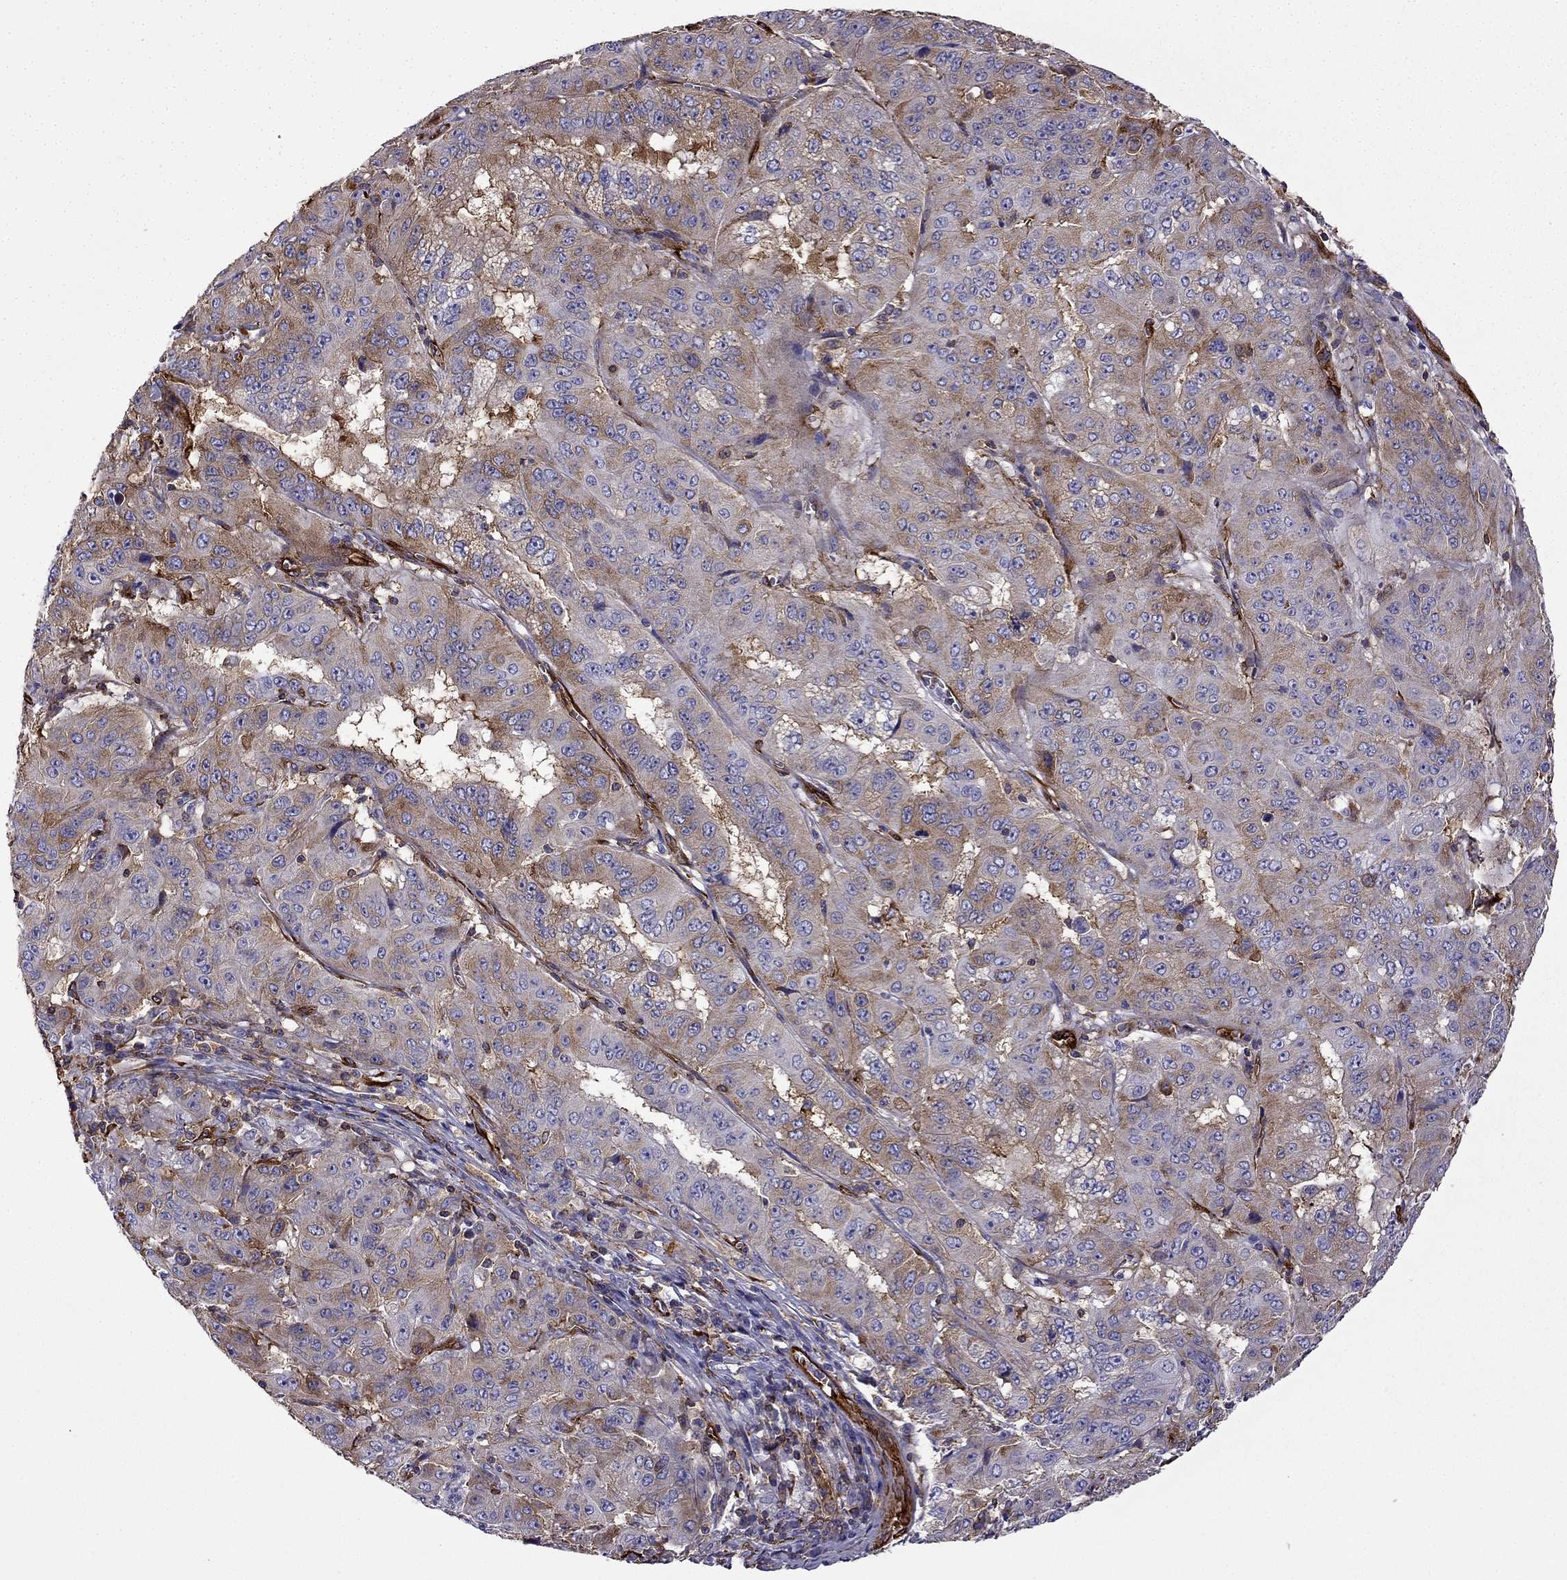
{"staining": {"intensity": "moderate", "quantity": ">75%", "location": "cytoplasmic/membranous"}, "tissue": "pancreatic cancer", "cell_type": "Tumor cells", "image_type": "cancer", "snomed": [{"axis": "morphology", "description": "Adenocarcinoma, NOS"}, {"axis": "topography", "description": "Pancreas"}], "caption": "Approximately >75% of tumor cells in pancreatic cancer show moderate cytoplasmic/membranous protein positivity as visualized by brown immunohistochemical staining.", "gene": "MAP4", "patient": {"sex": "male", "age": 63}}